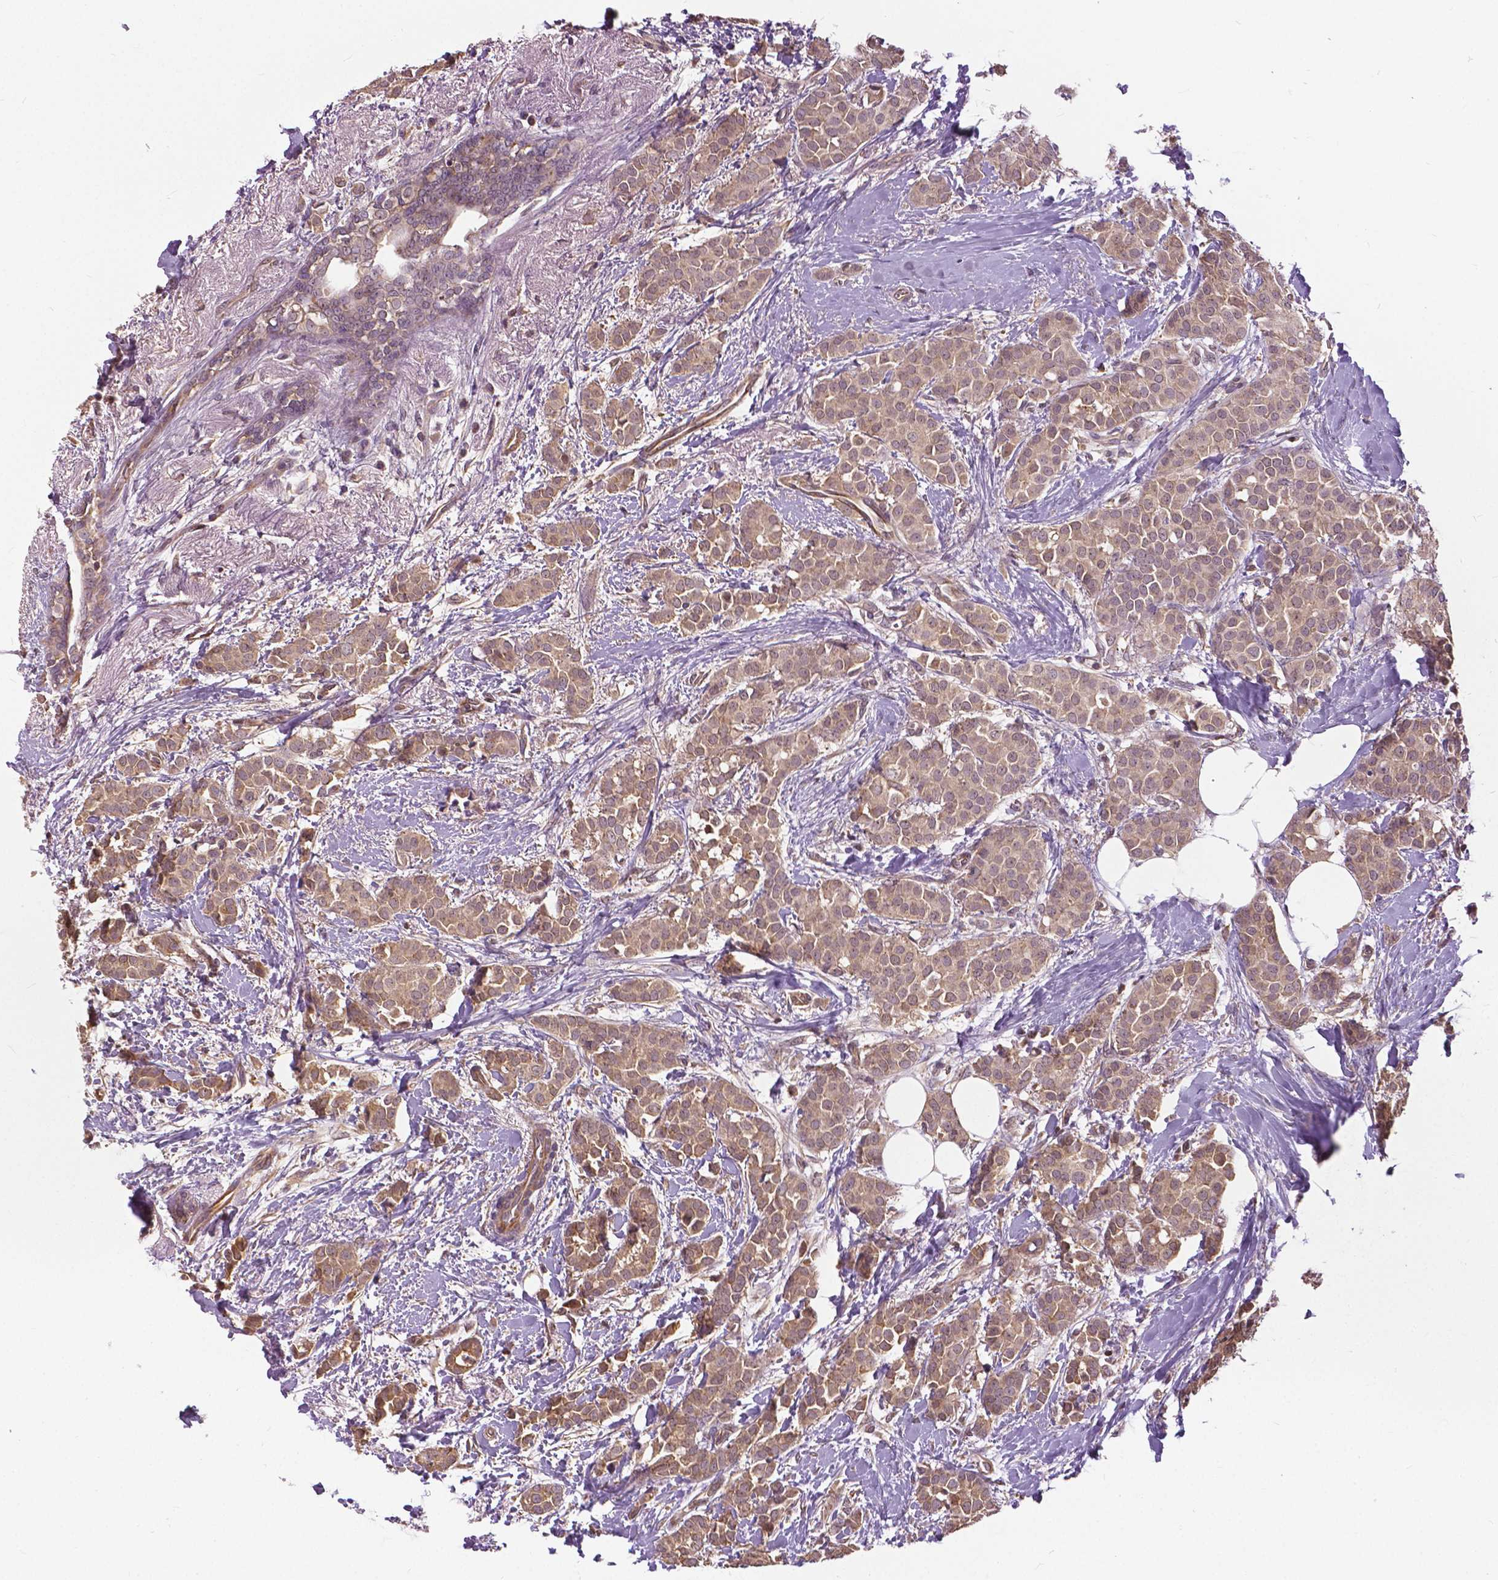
{"staining": {"intensity": "weak", "quantity": ">75%", "location": "cytoplasmic/membranous"}, "tissue": "breast cancer", "cell_type": "Tumor cells", "image_type": "cancer", "snomed": [{"axis": "morphology", "description": "Duct carcinoma"}, {"axis": "topography", "description": "Breast"}], "caption": "Protein staining displays weak cytoplasmic/membranous expression in about >75% of tumor cells in breast cancer. The staining is performed using DAB brown chromogen to label protein expression. The nuclei are counter-stained blue using hematoxylin.", "gene": "ANXA13", "patient": {"sex": "female", "age": 79}}